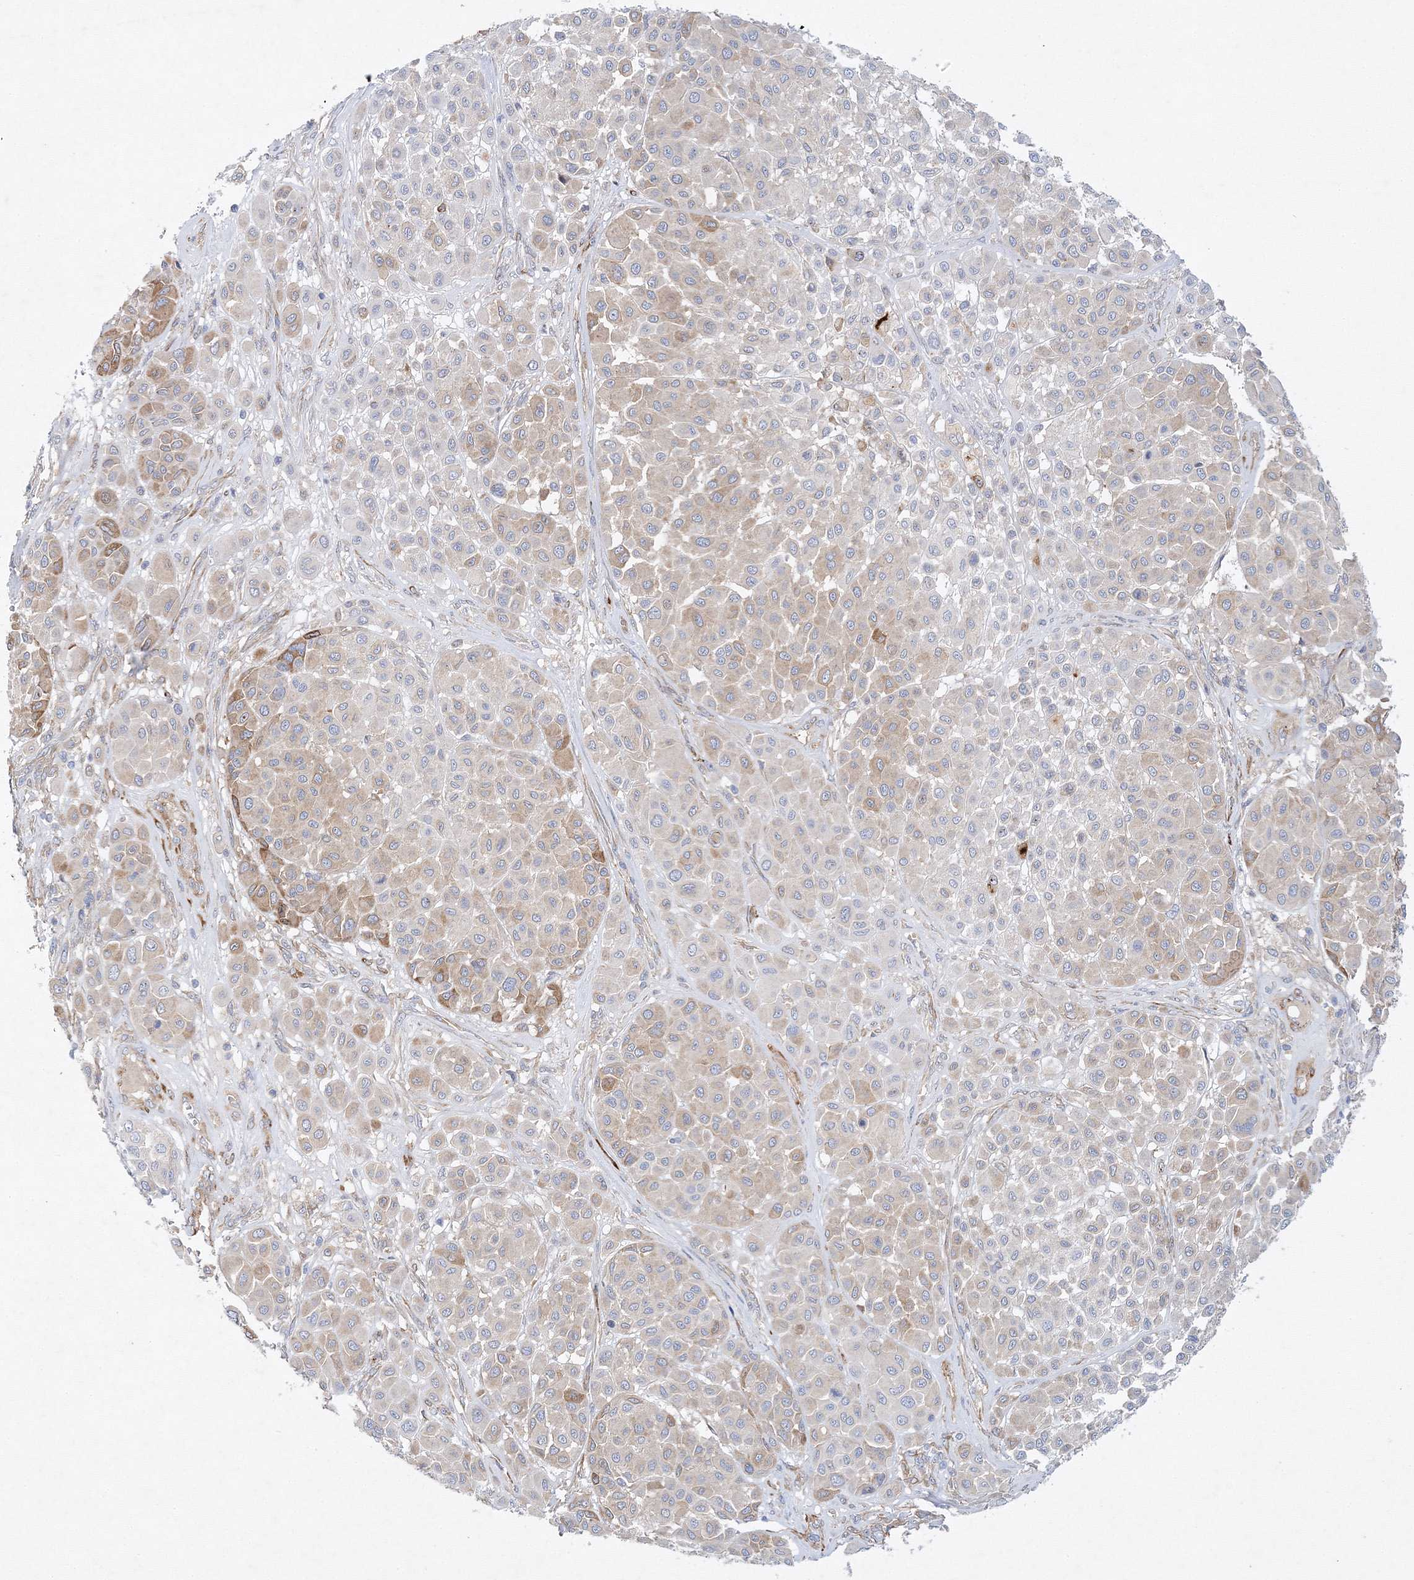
{"staining": {"intensity": "moderate", "quantity": "<25%", "location": "cytoplasmic/membranous"}, "tissue": "melanoma", "cell_type": "Tumor cells", "image_type": "cancer", "snomed": [{"axis": "morphology", "description": "Malignant melanoma, Metastatic site"}, {"axis": "topography", "description": "Soft tissue"}], "caption": "The photomicrograph reveals a brown stain indicating the presence of a protein in the cytoplasmic/membranous of tumor cells in malignant melanoma (metastatic site).", "gene": "ZFYVE16", "patient": {"sex": "male", "age": 41}}